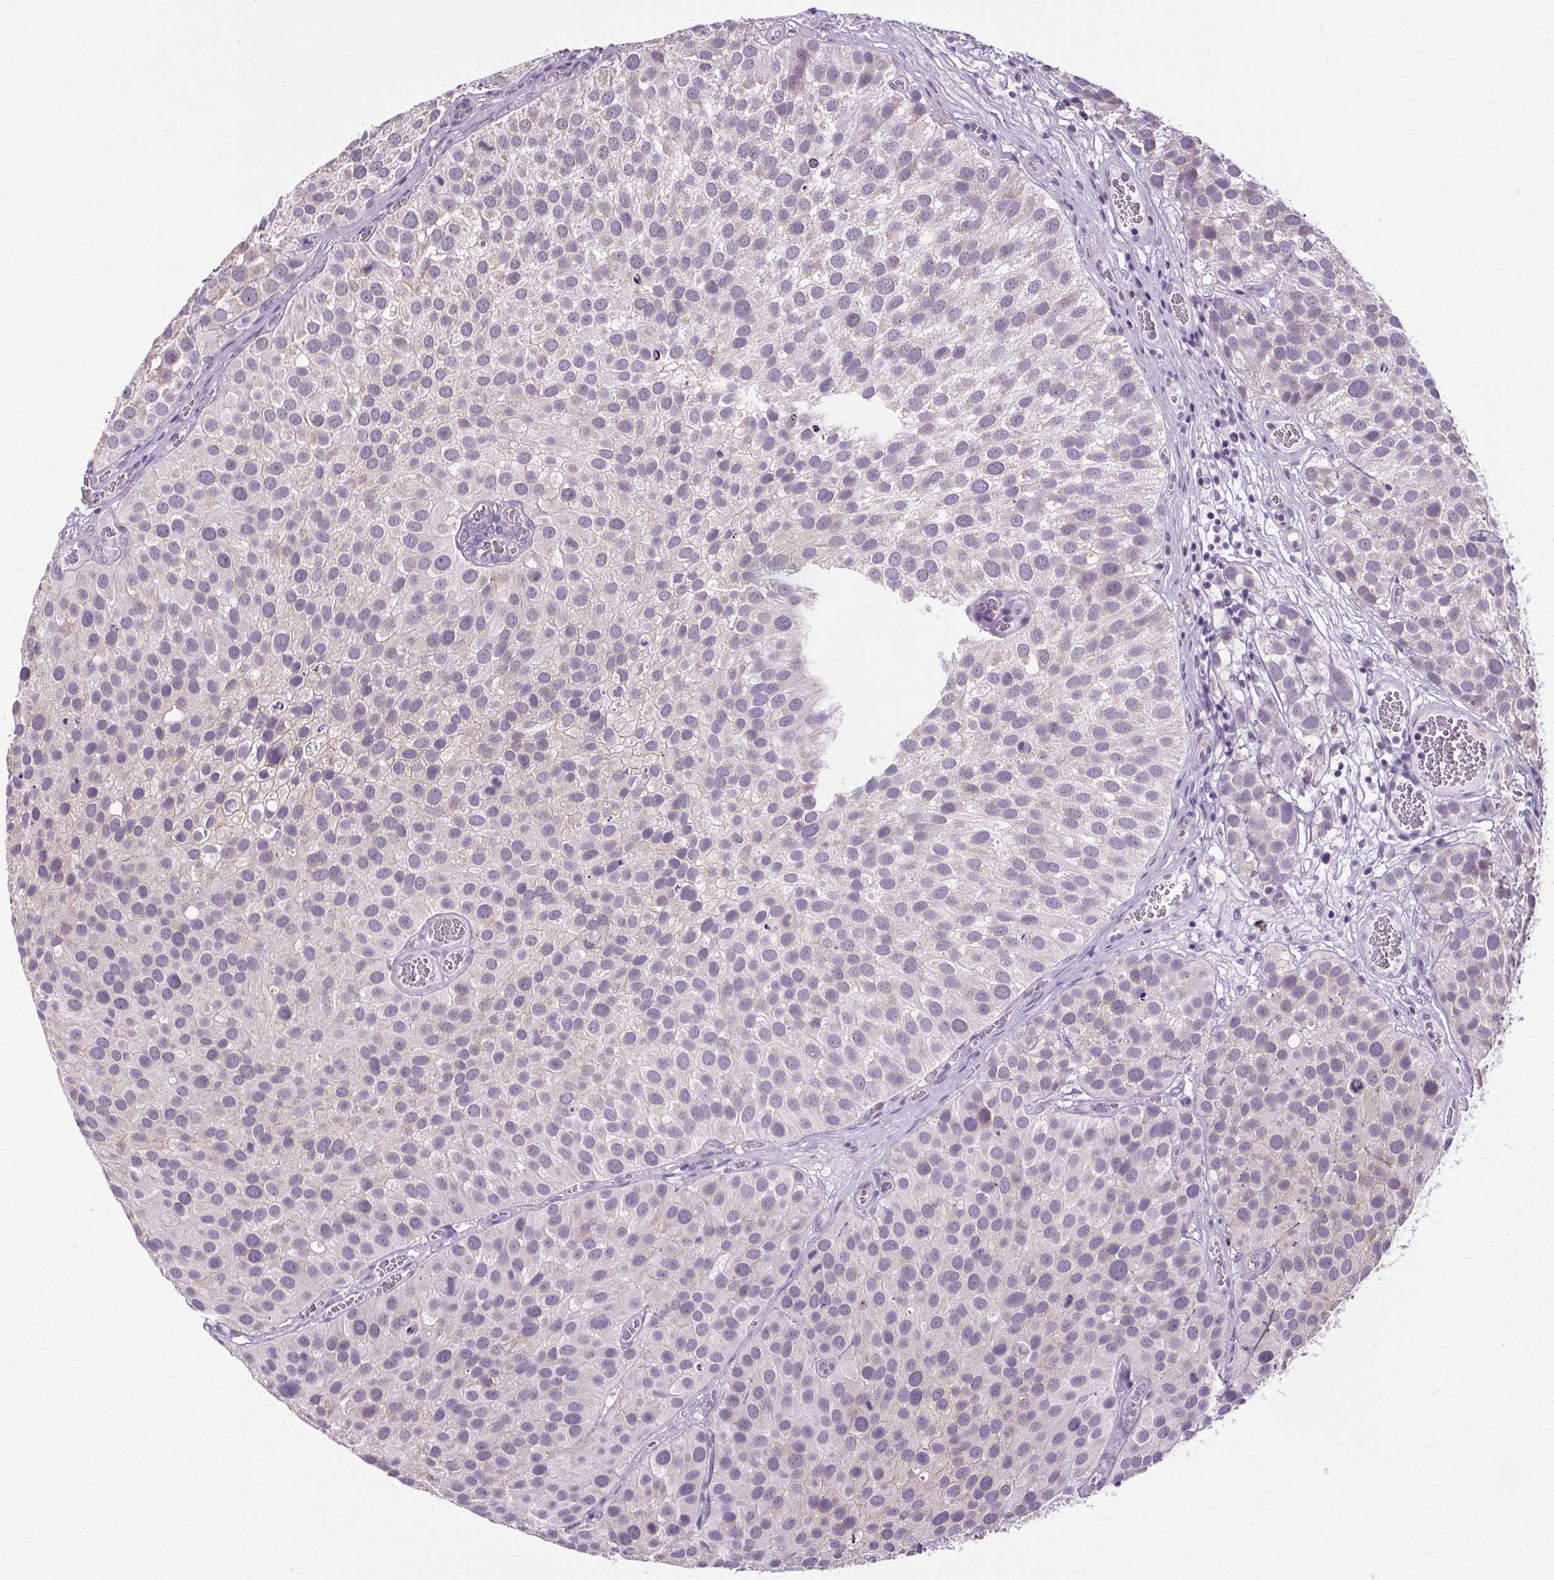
{"staining": {"intensity": "negative", "quantity": "none", "location": "none"}, "tissue": "urothelial cancer", "cell_type": "Tumor cells", "image_type": "cancer", "snomed": [{"axis": "morphology", "description": "Urothelial carcinoma, Low grade"}, {"axis": "topography", "description": "Urinary bladder"}], "caption": "Micrograph shows no protein staining in tumor cells of urothelial cancer tissue.", "gene": "TMEM240", "patient": {"sex": "female", "age": 69}}